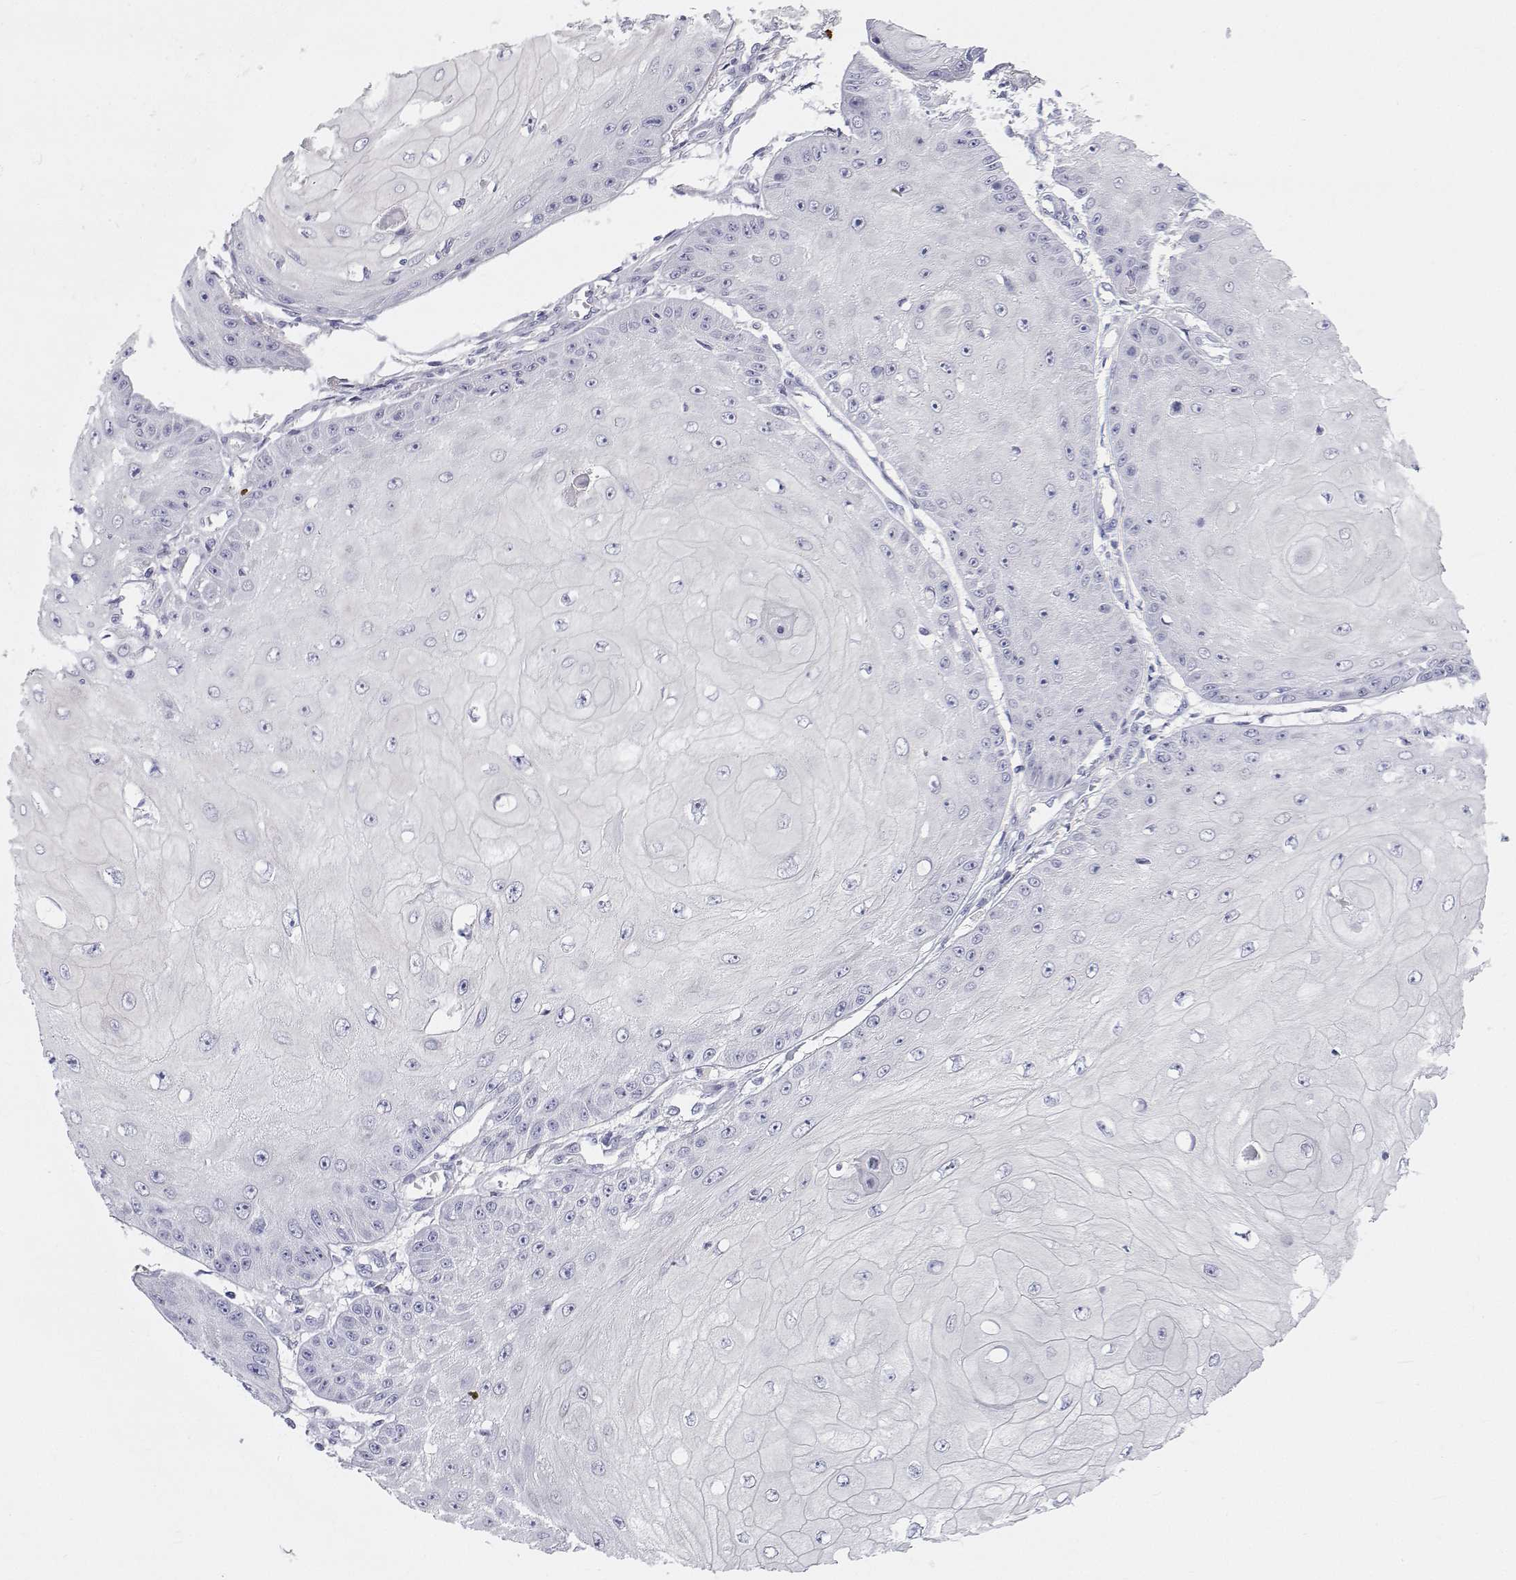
{"staining": {"intensity": "negative", "quantity": "none", "location": "none"}, "tissue": "skin cancer", "cell_type": "Tumor cells", "image_type": "cancer", "snomed": [{"axis": "morphology", "description": "Squamous cell carcinoma, NOS"}, {"axis": "topography", "description": "Skin"}], "caption": "High magnification brightfield microscopy of skin cancer (squamous cell carcinoma) stained with DAB (3,3'-diaminobenzidine) (brown) and counterstained with hematoxylin (blue): tumor cells show no significant expression.", "gene": "TTN", "patient": {"sex": "male", "age": 70}}